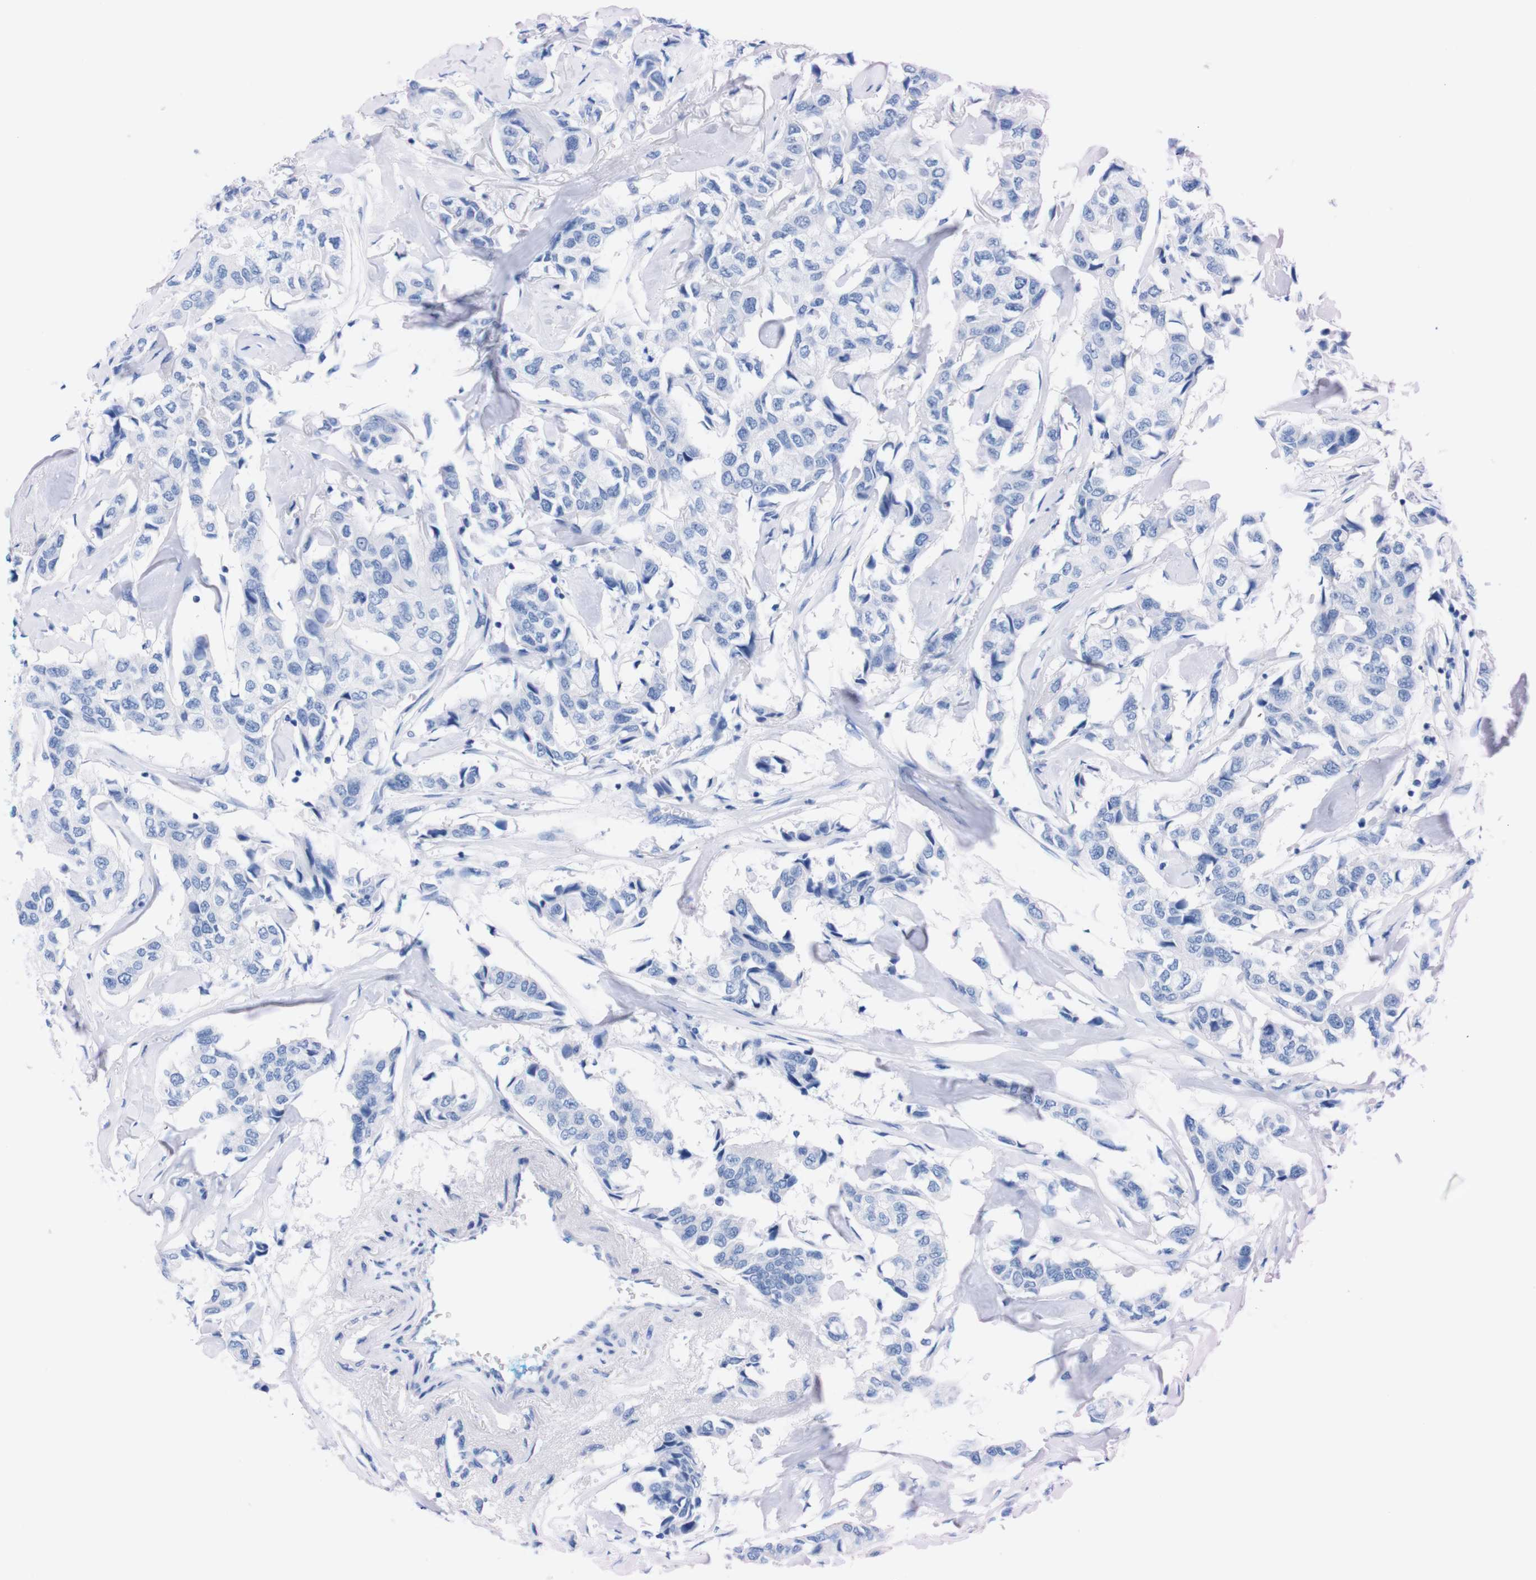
{"staining": {"intensity": "negative", "quantity": "none", "location": "none"}, "tissue": "breast cancer", "cell_type": "Tumor cells", "image_type": "cancer", "snomed": [{"axis": "morphology", "description": "Duct carcinoma"}, {"axis": "topography", "description": "Breast"}], "caption": "IHC photomicrograph of human breast invasive ductal carcinoma stained for a protein (brown), which displays no positivity in tumor cells.", "gene": "P2RY12", "patient": {"sex": "female", "age": 80}}